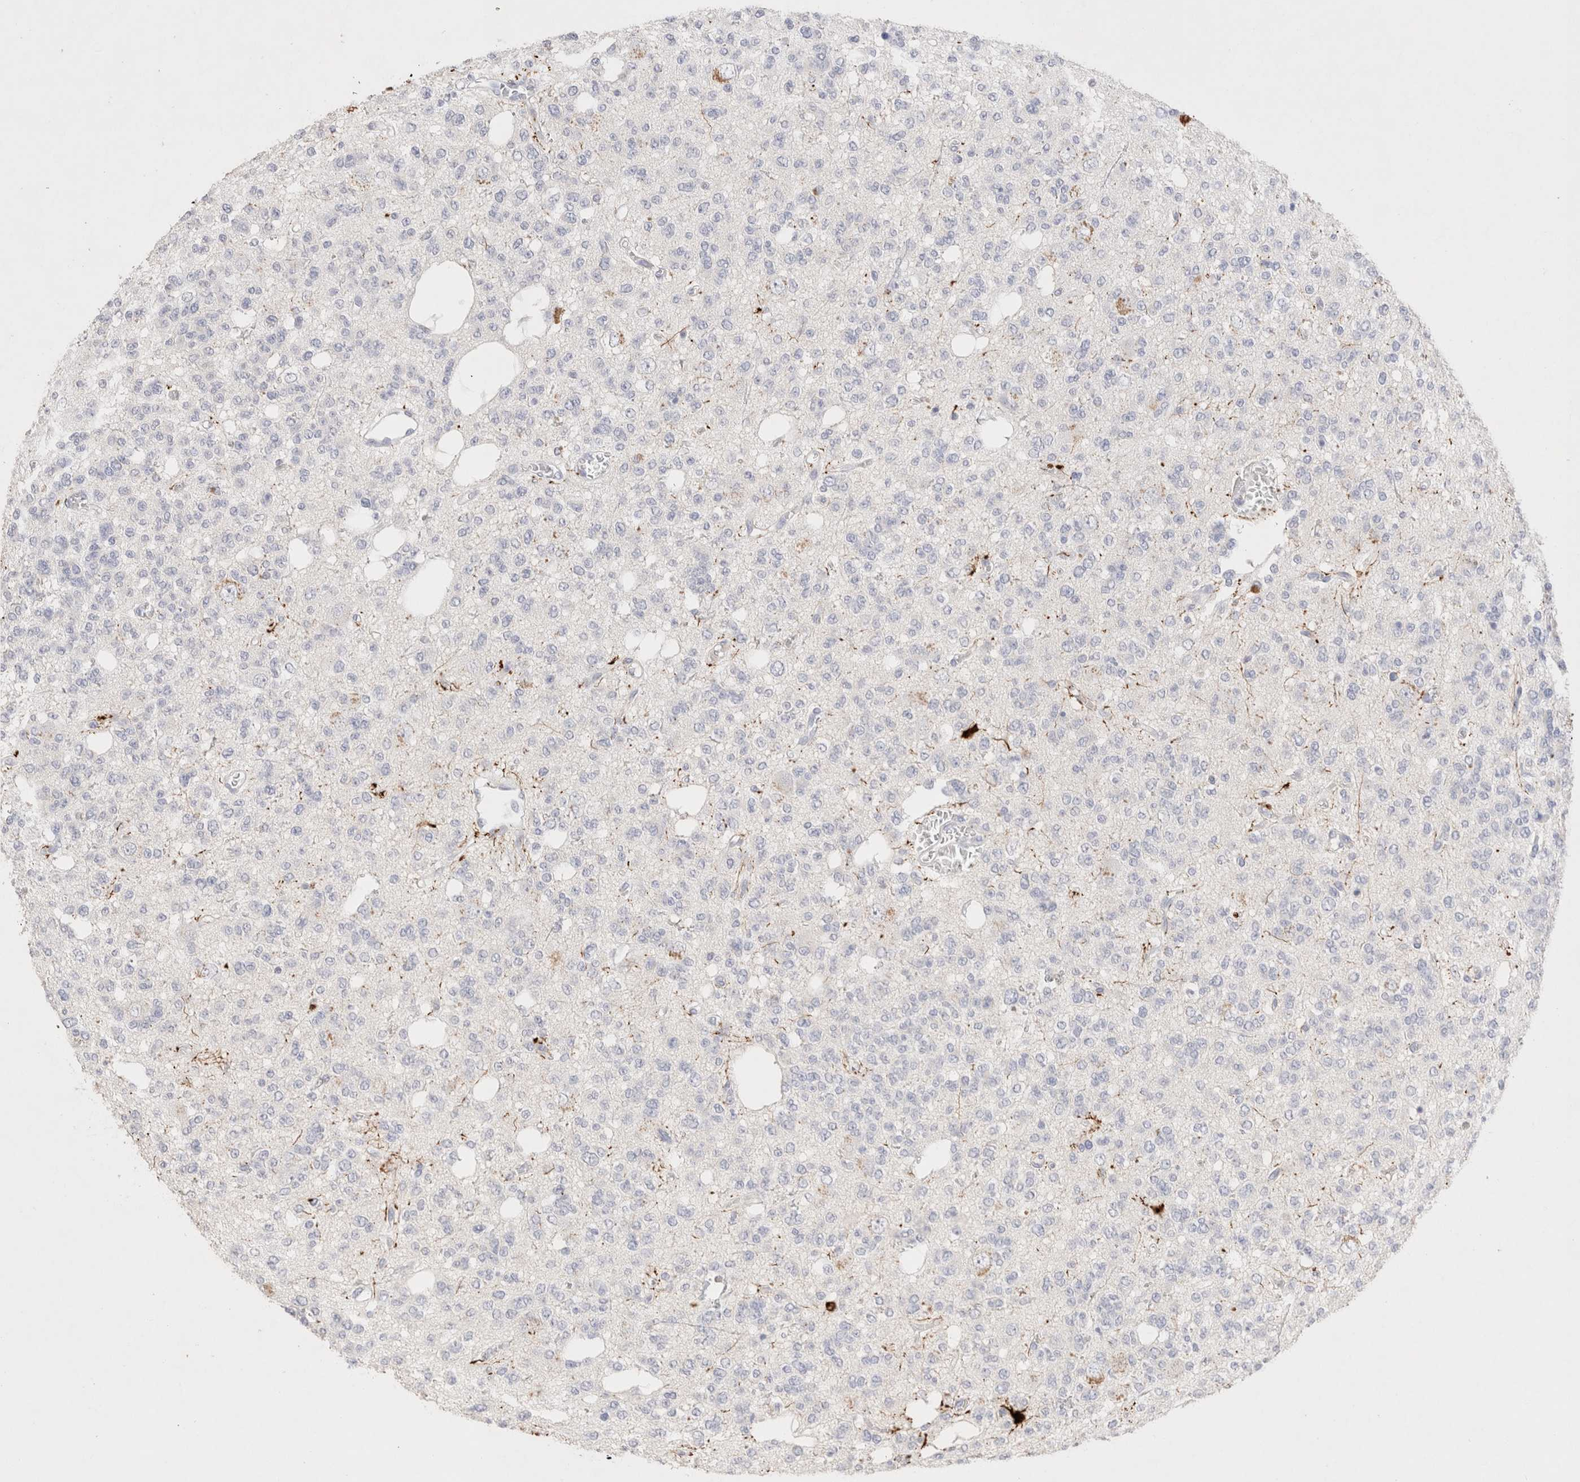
{"staining": {"intensity": "negative", "quantity": "none", "location": "none"}, "tissue": "glioma", "cell_type": "Tumor cells", "image_type": "cancer", "snomed": [{"axis": "morphology", "description": "Glioma, malignant, Low grade"}, {"axis": "topography", "description": "Brain"}], "caption": "IHC micrograph of neoplastic tissue: glioma stained with DAB (3,3'-diaminobenzidine) shows no significant protein positivity in tumor cells.", "gene": "EPCAM", "patient": {"sex": "male", "age": 38}}